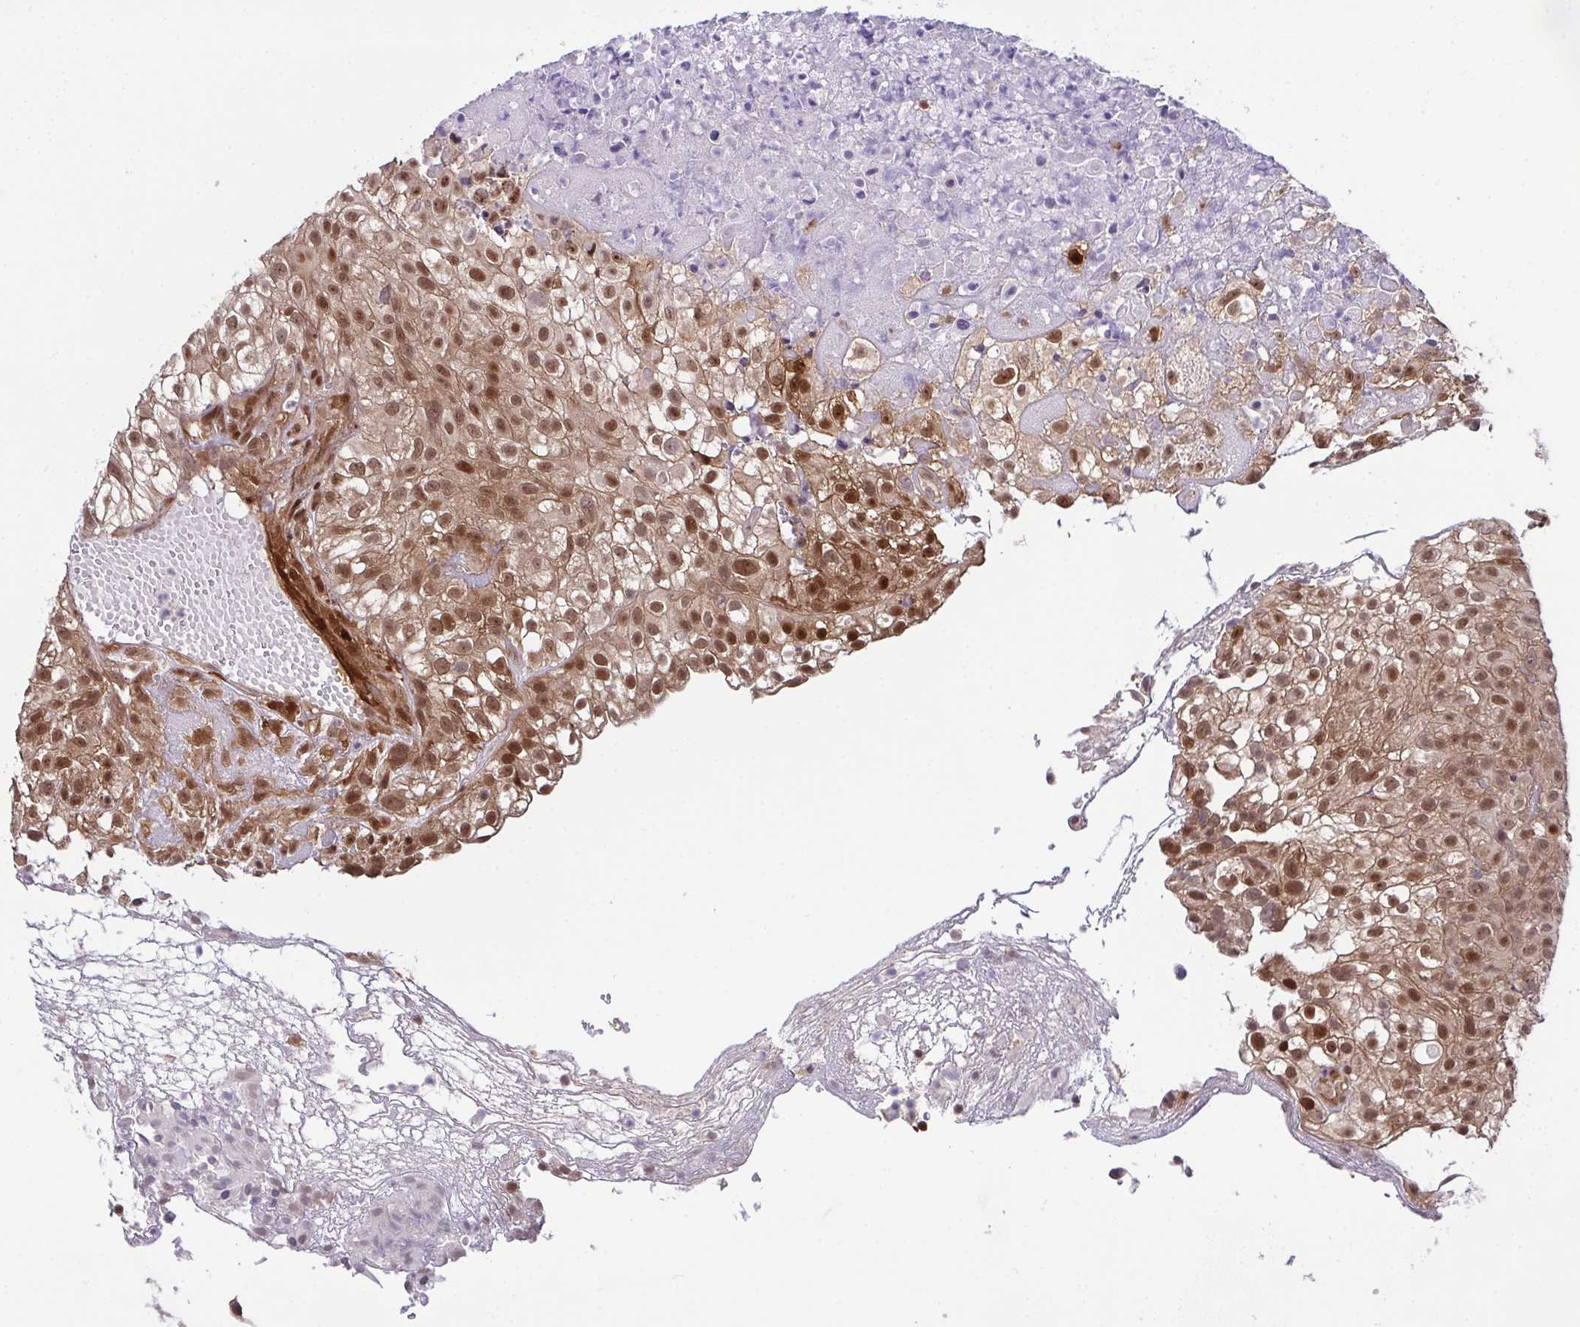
{"staining": {"intensity": "moderate", "quantity": ">75%", "location": "cytoplasmic/membranous,nuclear"}, "tissue": "urothelial cancer", "cell_type": "Tumor cells", "image_type": "cancer", "snomed": [{"axis": "morphology", "description": "Urothelial carcinoma, High grade"}, {"axis": "topography", "description": "Urinary bladder"}], "caption": "Urothelial carcinoma (high-grade) tissue reveals moderate cytoplasmic/membranous and nuclear staining in approximately >75% of tumor cells, visualized by immunohistochemistry.", "gene": "DNAJB1", "patient": {"sex": "male", "age": 56}}